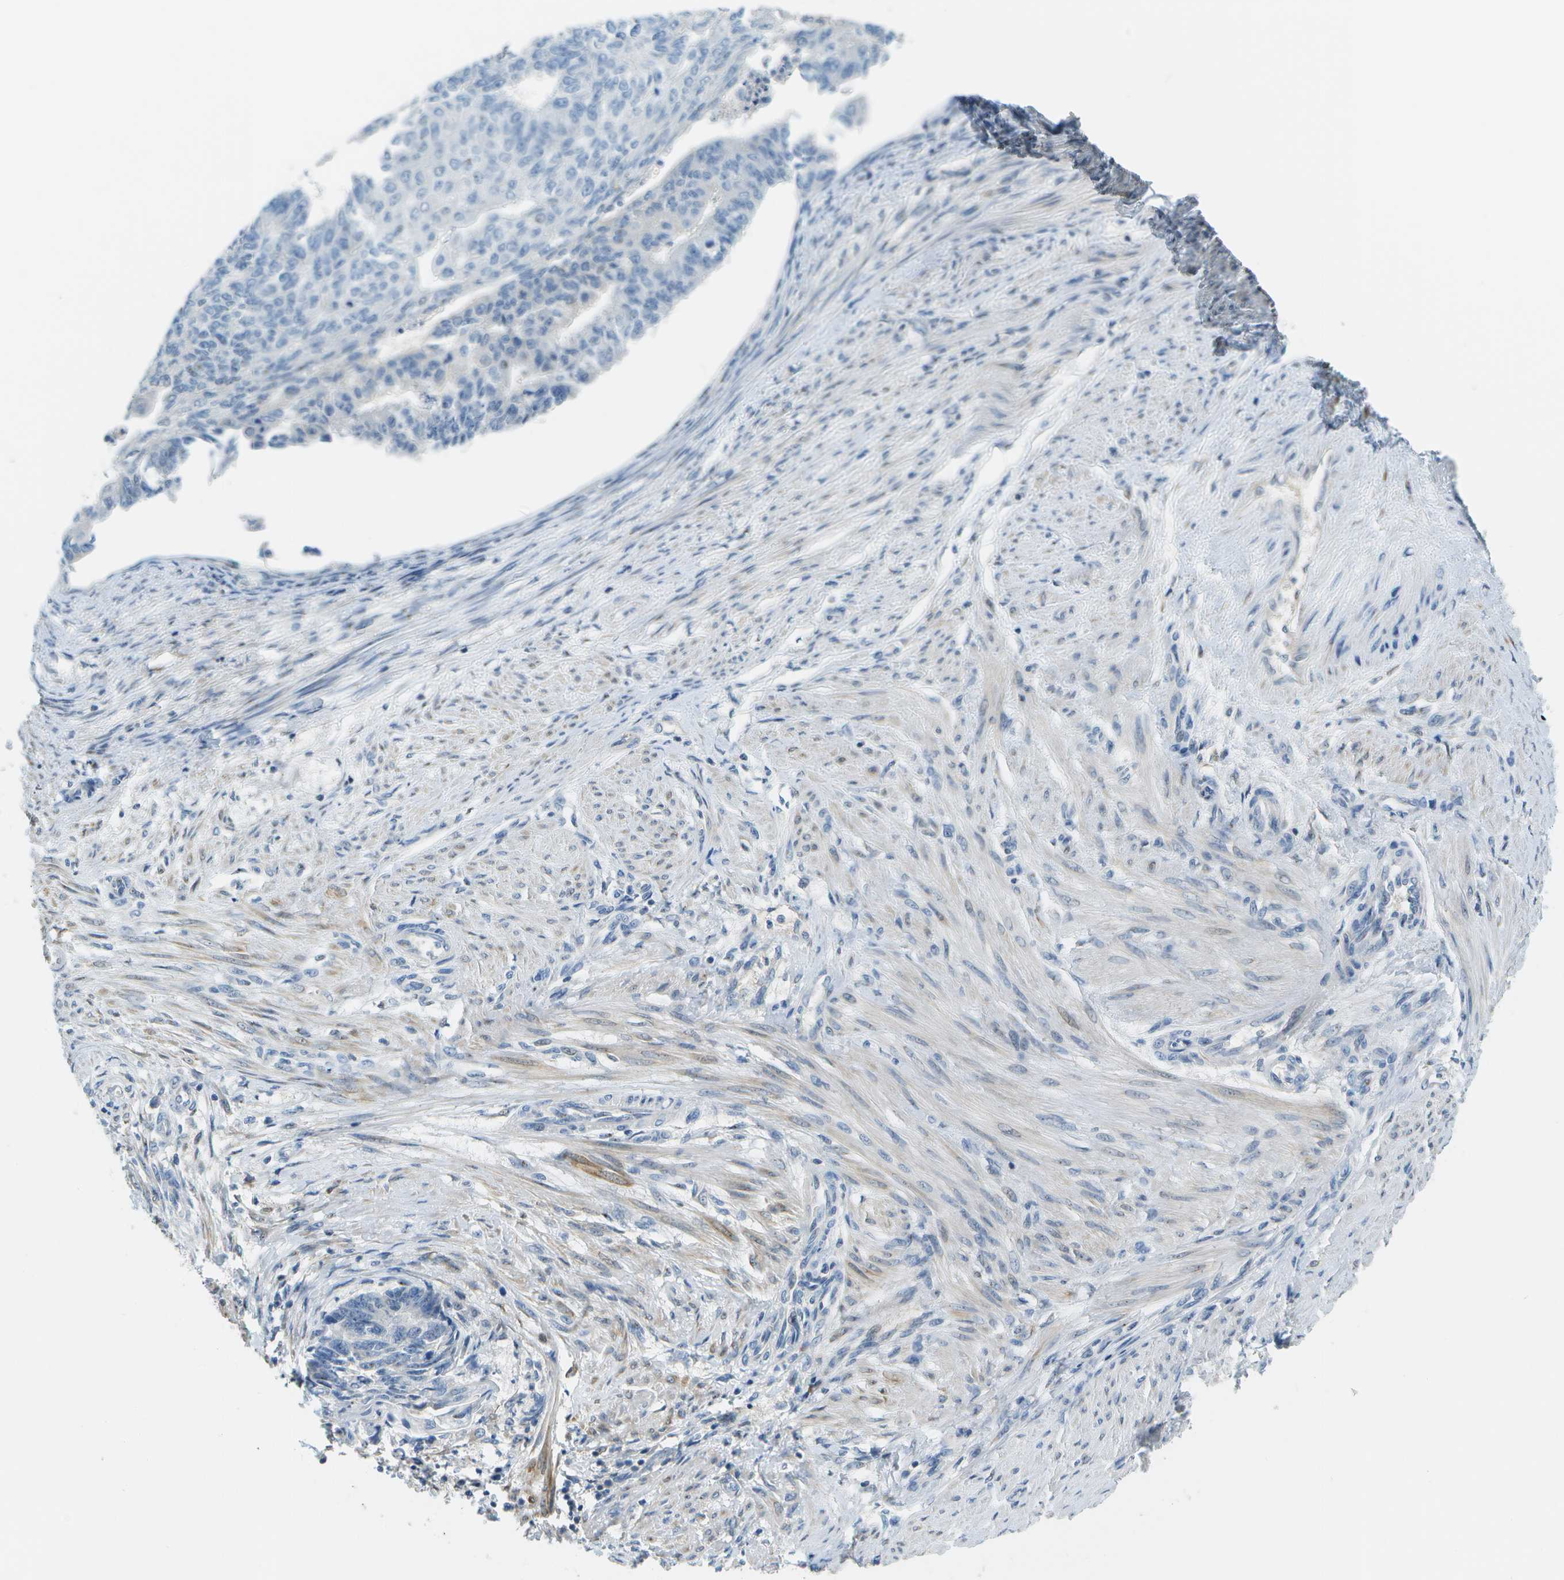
{"staining": {"intensity": "negative", "quantity": "none", "location": "none"}, "tissue": "endometrial cancer", "cell_type": "Tumor cells", "image_type": "cancer", "snomed": [{"axis": "morphology", "description": "Adenocarcinoma, NOS"}, {"axis": "topography", "description": "Endometrium"}], "caption": "This is an immunohistochemistry (IHC) micrograph of endometrial adenocarcinoma. There is no staining in tumor cells.", "gene": "PTGIS", "patient": {"sex": "female", "age": 32}}